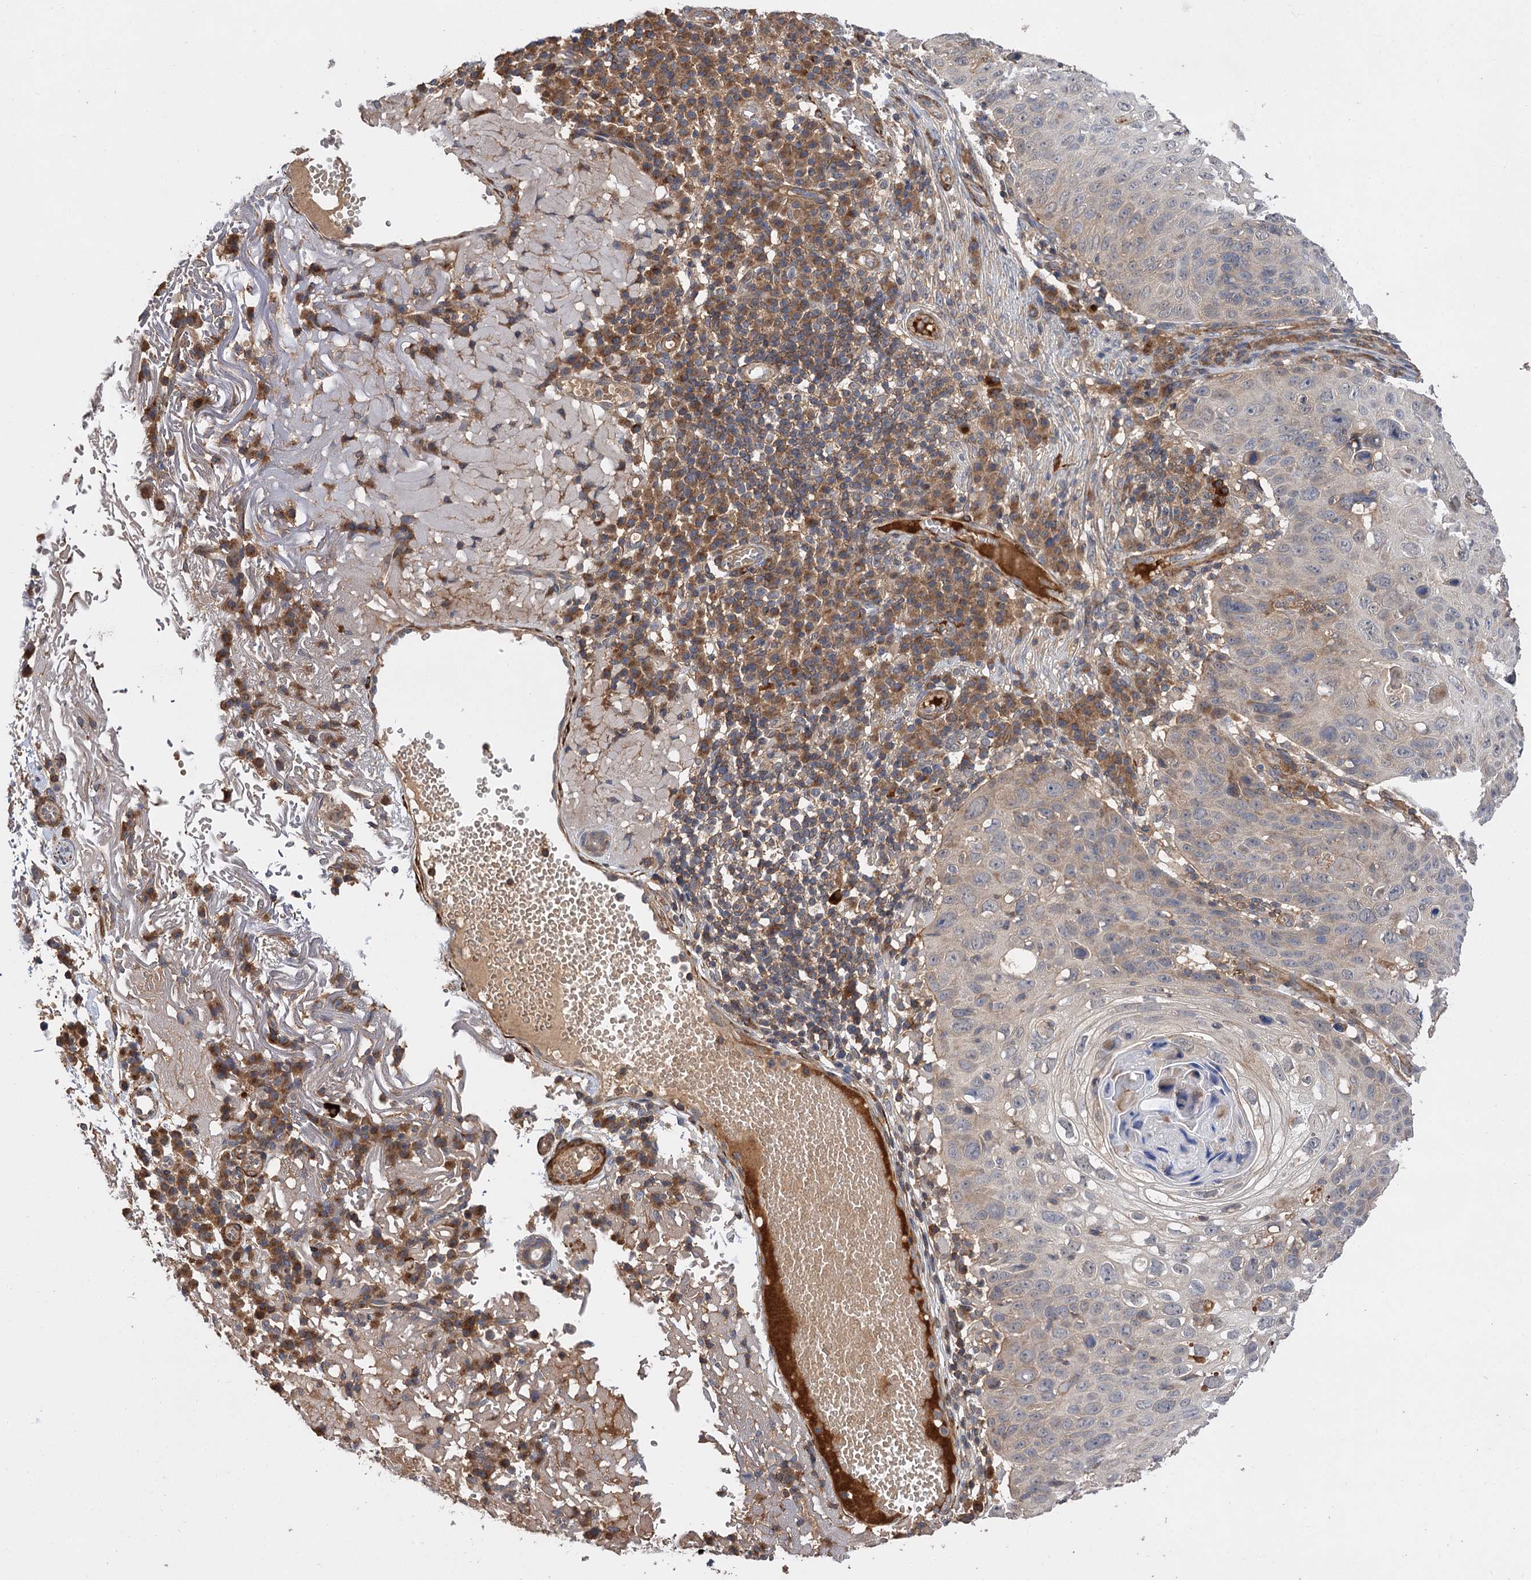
{"staining": {"intensity": "weak", "quantity": "<25%", "location": "cytoplasmic/membranous"}, "tissue": "skin cancer", "cell_type": "Tumor cells", "image_type": "cancer", "snomed": [{"axis": "morphology", "description": "Squamous cell carcinoma, NOS"}, {"axis": "topography", "description": "Skin"}], "caption": "Histopathology image shows no protein expression in tumor cells of squamous cell carcinoma (skin) tissue.", "gene": "FBXW8", "patient": {"sex": "female", "age": 90}}